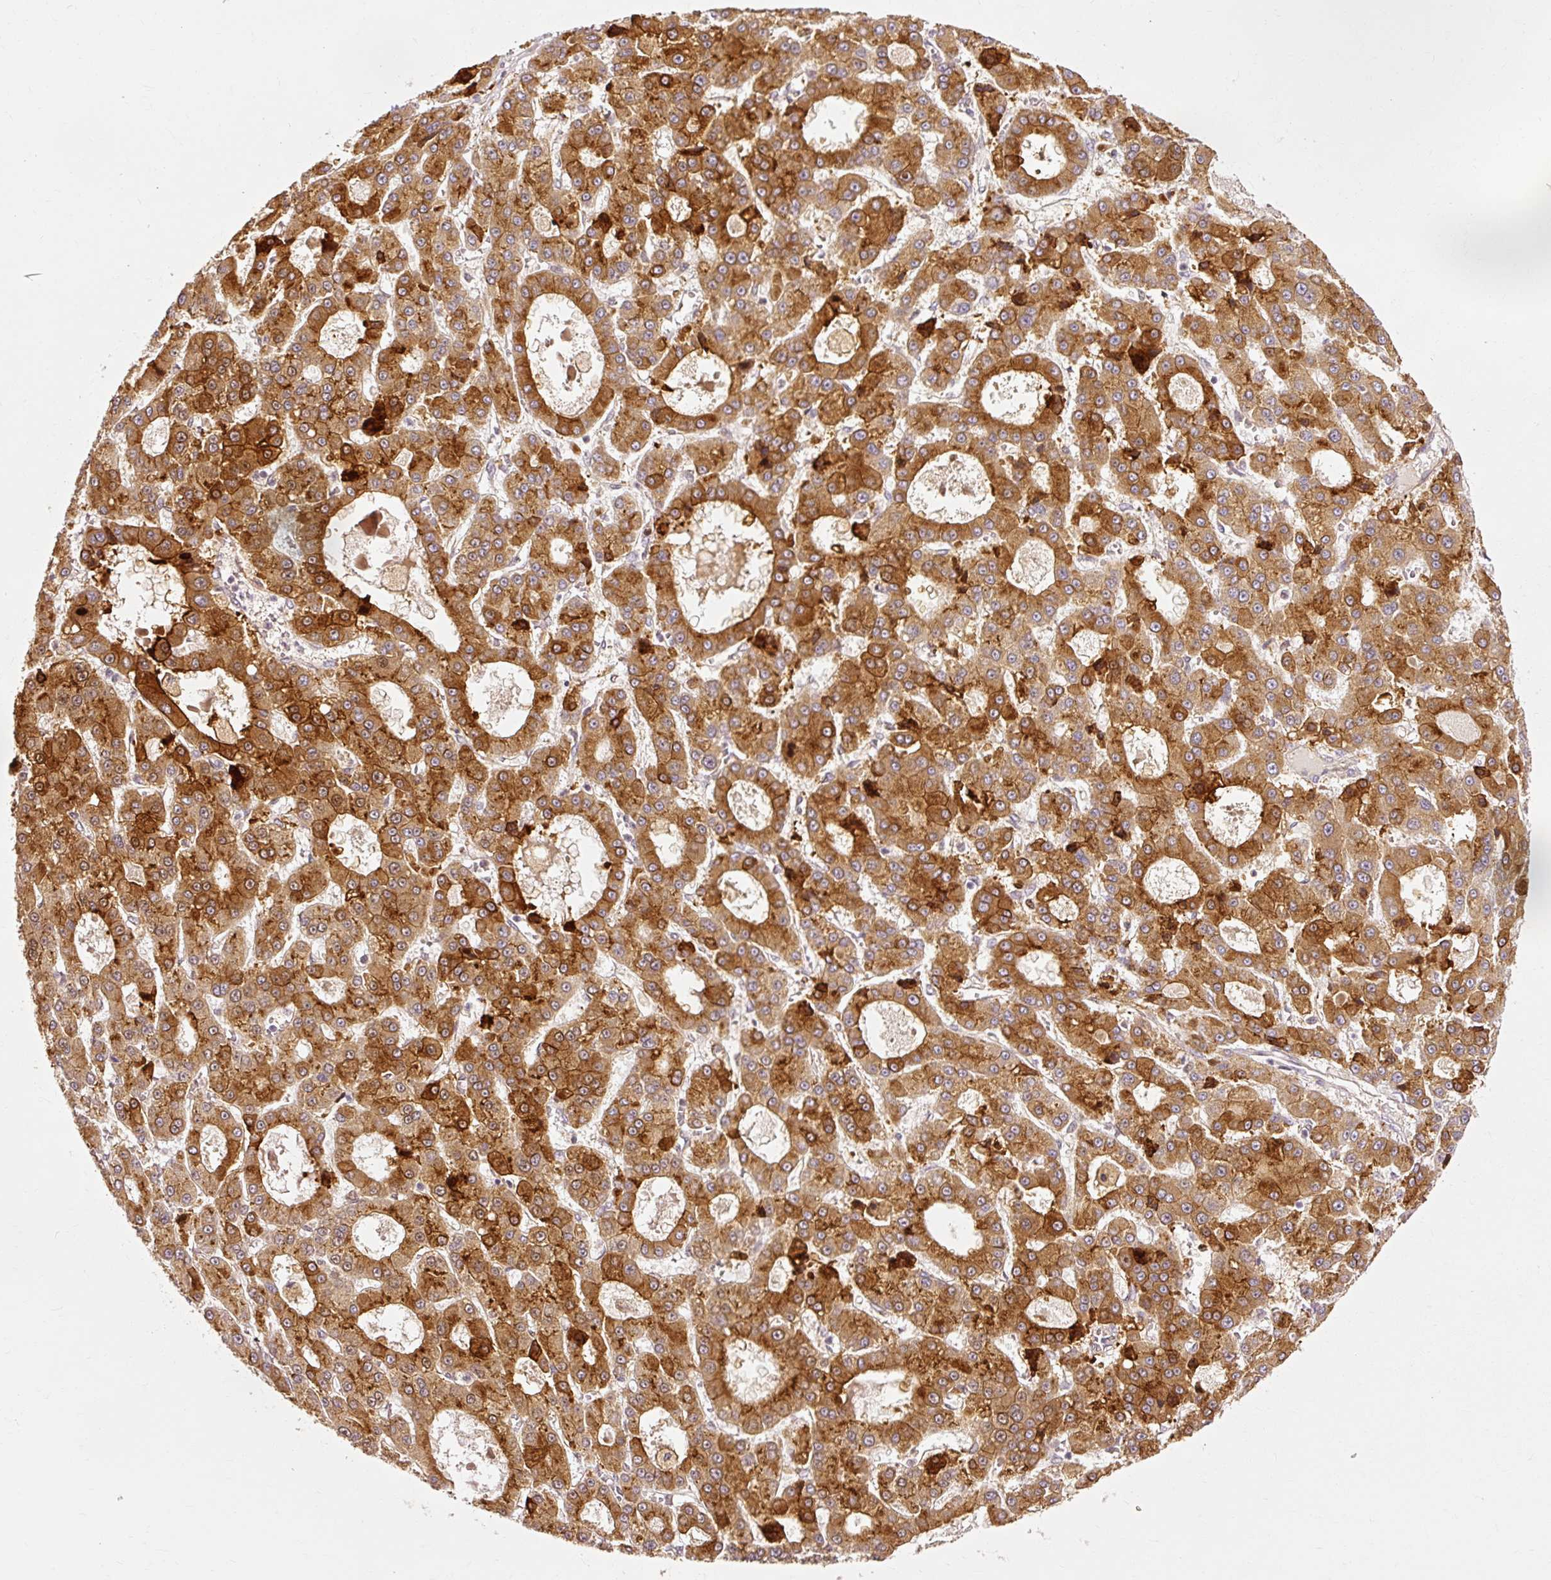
{"staining": {"intensity": "strong", "quantity": ">75%", "location": "cytoplasmic/membranous"}, "tissue": "liver cancer", "cell_type": "Tumor cells", "image_type": "cancer", "snomed": [{"axis": "morphology", "description": "Carcinoma, Hepatocellular, NOS"}, {"axis": "topography", "description": "Liver"}], "caption": "Strong cytoplasmic/membranous positivity for a protein is appreciated in approximately >75% of tumor cells of hepatocellular carcinoma (liver) using immunohistochemistry (IHC).", "gene": "NAPA", "patient": {"sex": "male", "age": 70}}